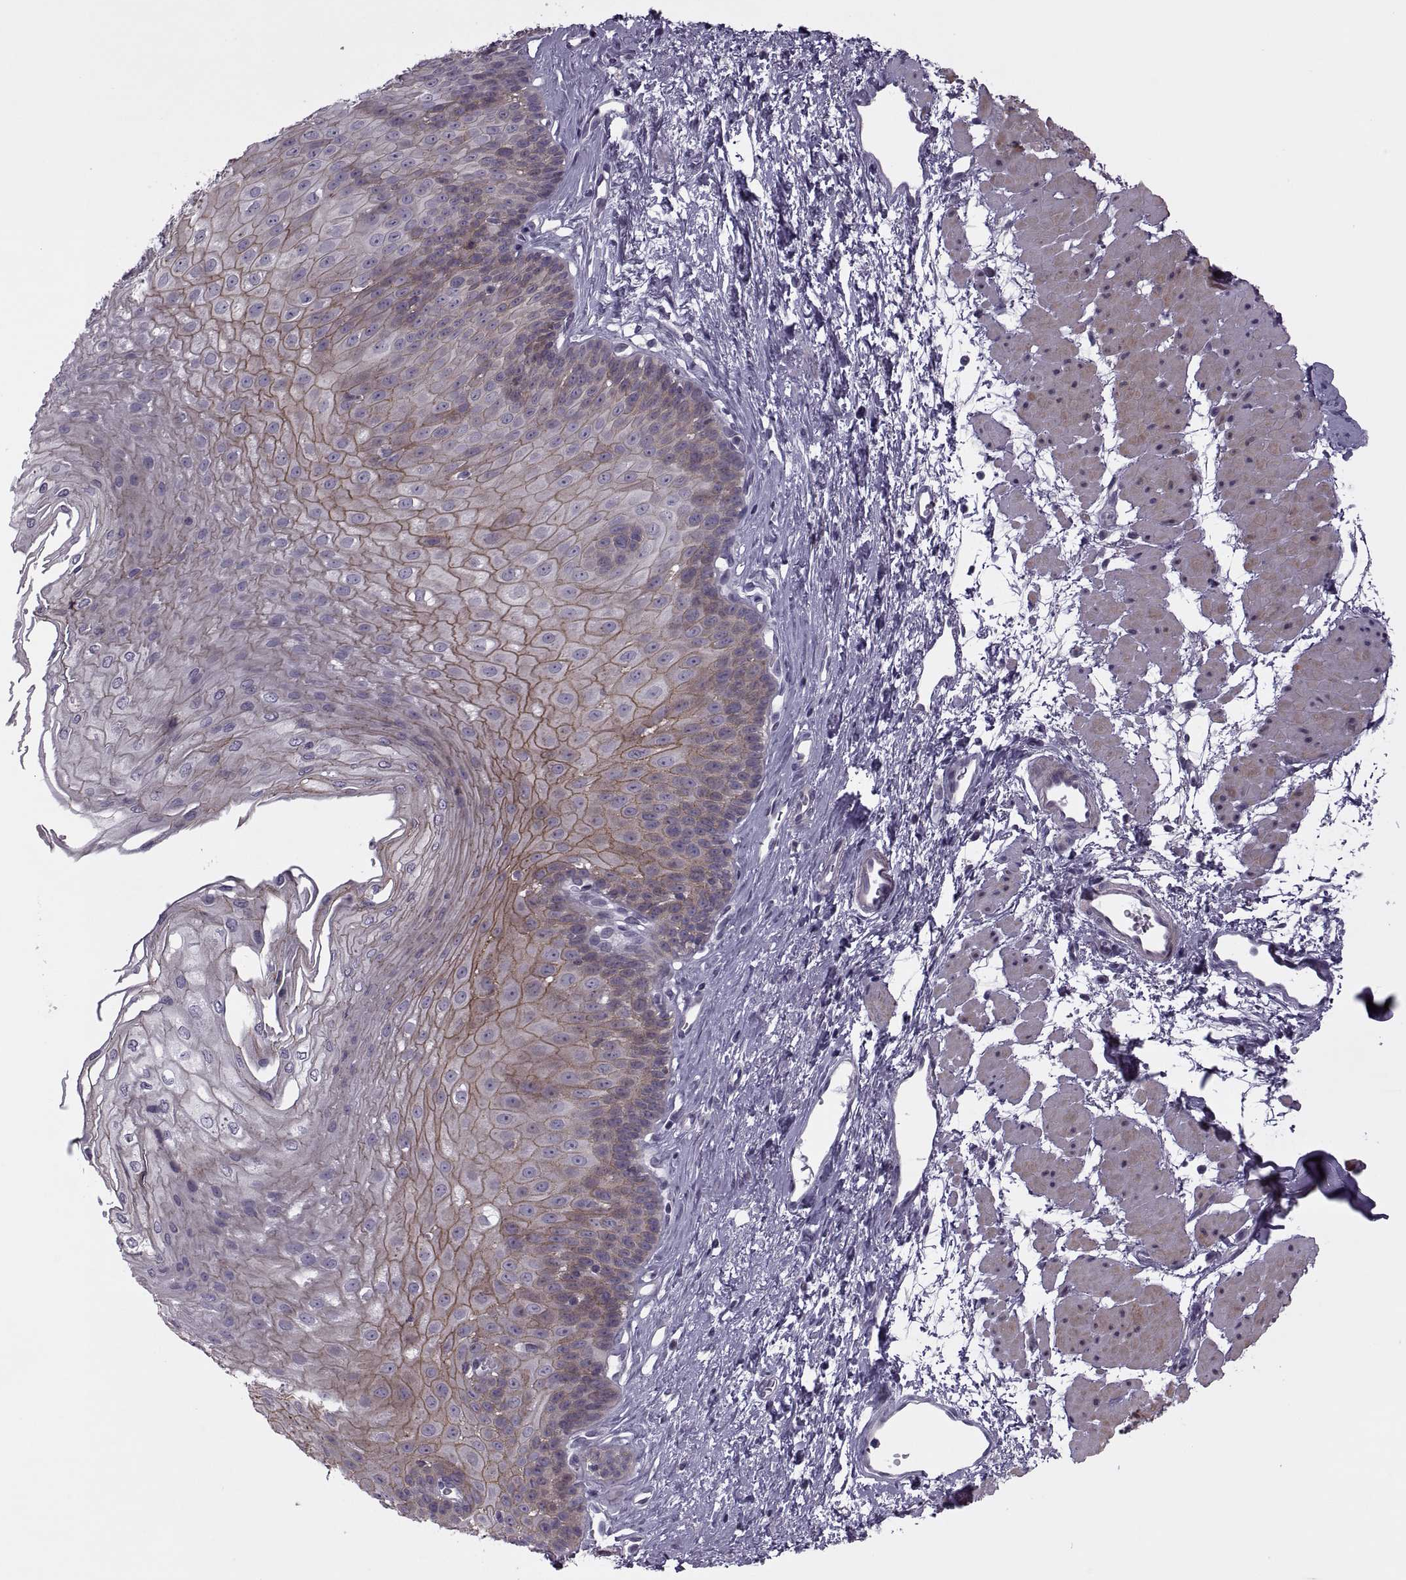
{"staining": {"intensity": "moderate", "quantity": "25%-75%", "location": "cytoplasmic/membranous"}, "tissue": "esophagus", "cell_type": "Squamous epithelial cells", "image_type": "normal", "snomed": [{"axis": "morphology", "description": "Normal tissue, NOS"}, {"axis": "topography", "description": "Esophagus"}], "caption": "Immunohistochemistry of normal esophagus demonstrates medium levels of moderate cytoplasmic/membranous positivity in approximately 25%-75% of squamous epithelial cells.", "gene": "RIPK4", "patient": {"sex": "female", "age": 62}}